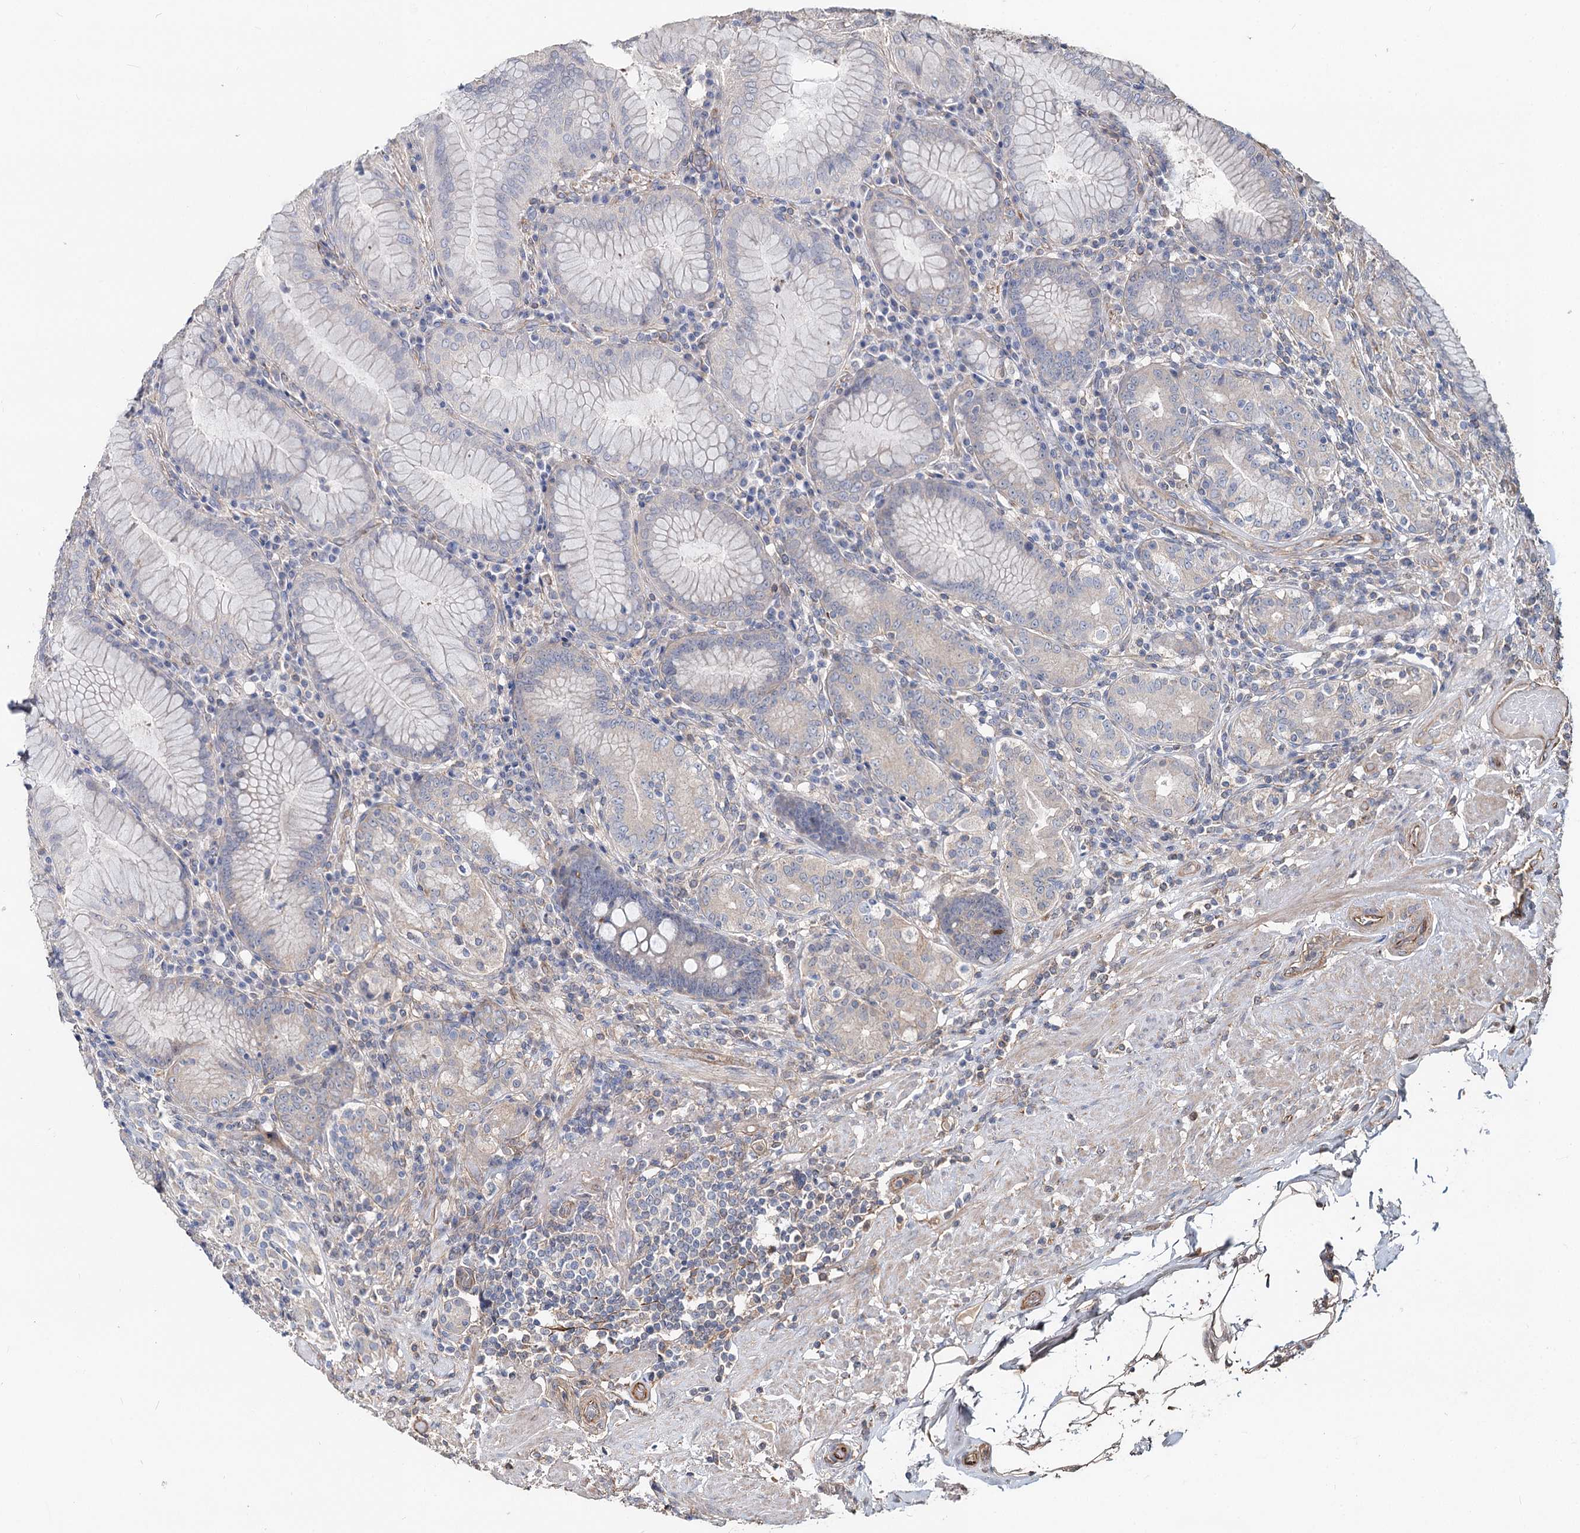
{"staining": {"intensity": "weak", "quantity": "25%-75%", "location": "cytoplasmic/membranous"}, "tissue": "stomach", "cell_type": "Glandular cells", "image_type": "normal", "snomed": [{"axis": "morphology", "description": "Normal tissue, NOS"}, {"axis": "topography", "description": "Stomach, upper"}, {"axis": "topography", "description": "Stomach, lower"}], "caption": "Immunohistochemical staining of normal stomach exhibits 25%-75% levels of weak cytoplasmic/membranous protein positivity in approximately 25%-75% of glandular cells. Nuclei are stained in blue.", "gene": "SPART", "patient": {"sex": "female", "age": 76}}